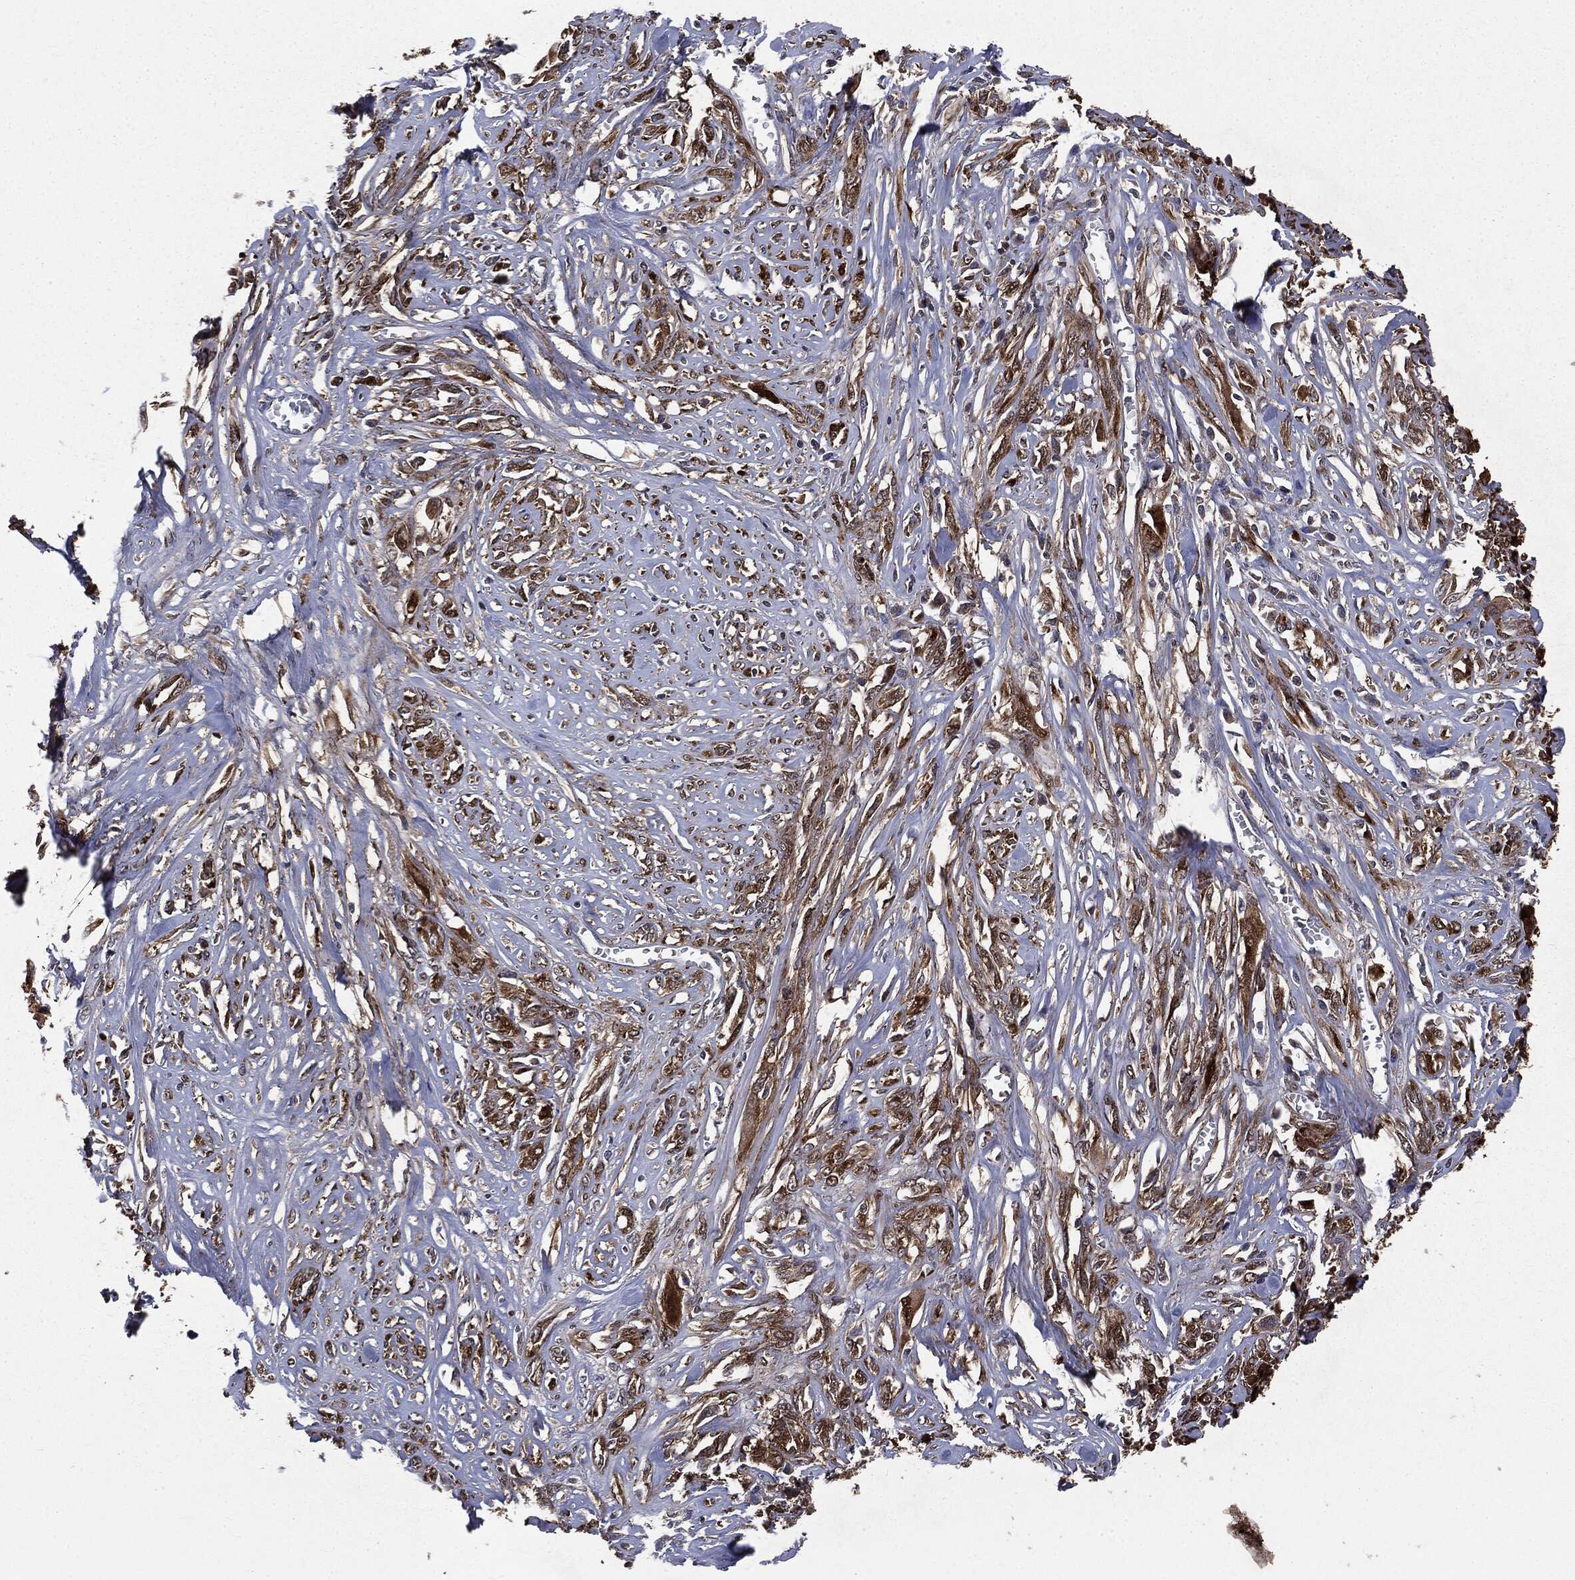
{"staining": {"intensity": "strong", "quantity": ">75%", "location": "cytoplasmic/membranous"}, "tissue": "melanoma", "cell_type": "Tumor cells", "image_type": "cancer", "snomed": [{"axis": "morphology", "description": "Malignant melanoma, NOS"}, {"axis": "topography", "description": "Skin"}], "caption": "Melanoma stained with DAB immunohistochemistry (IHC) shows high levels of strong cytoplasmic/membranous positivity in about >75% of tumor cells.", "gene": "PLOD3", "patient": {"sex": "female", "age": 91}}